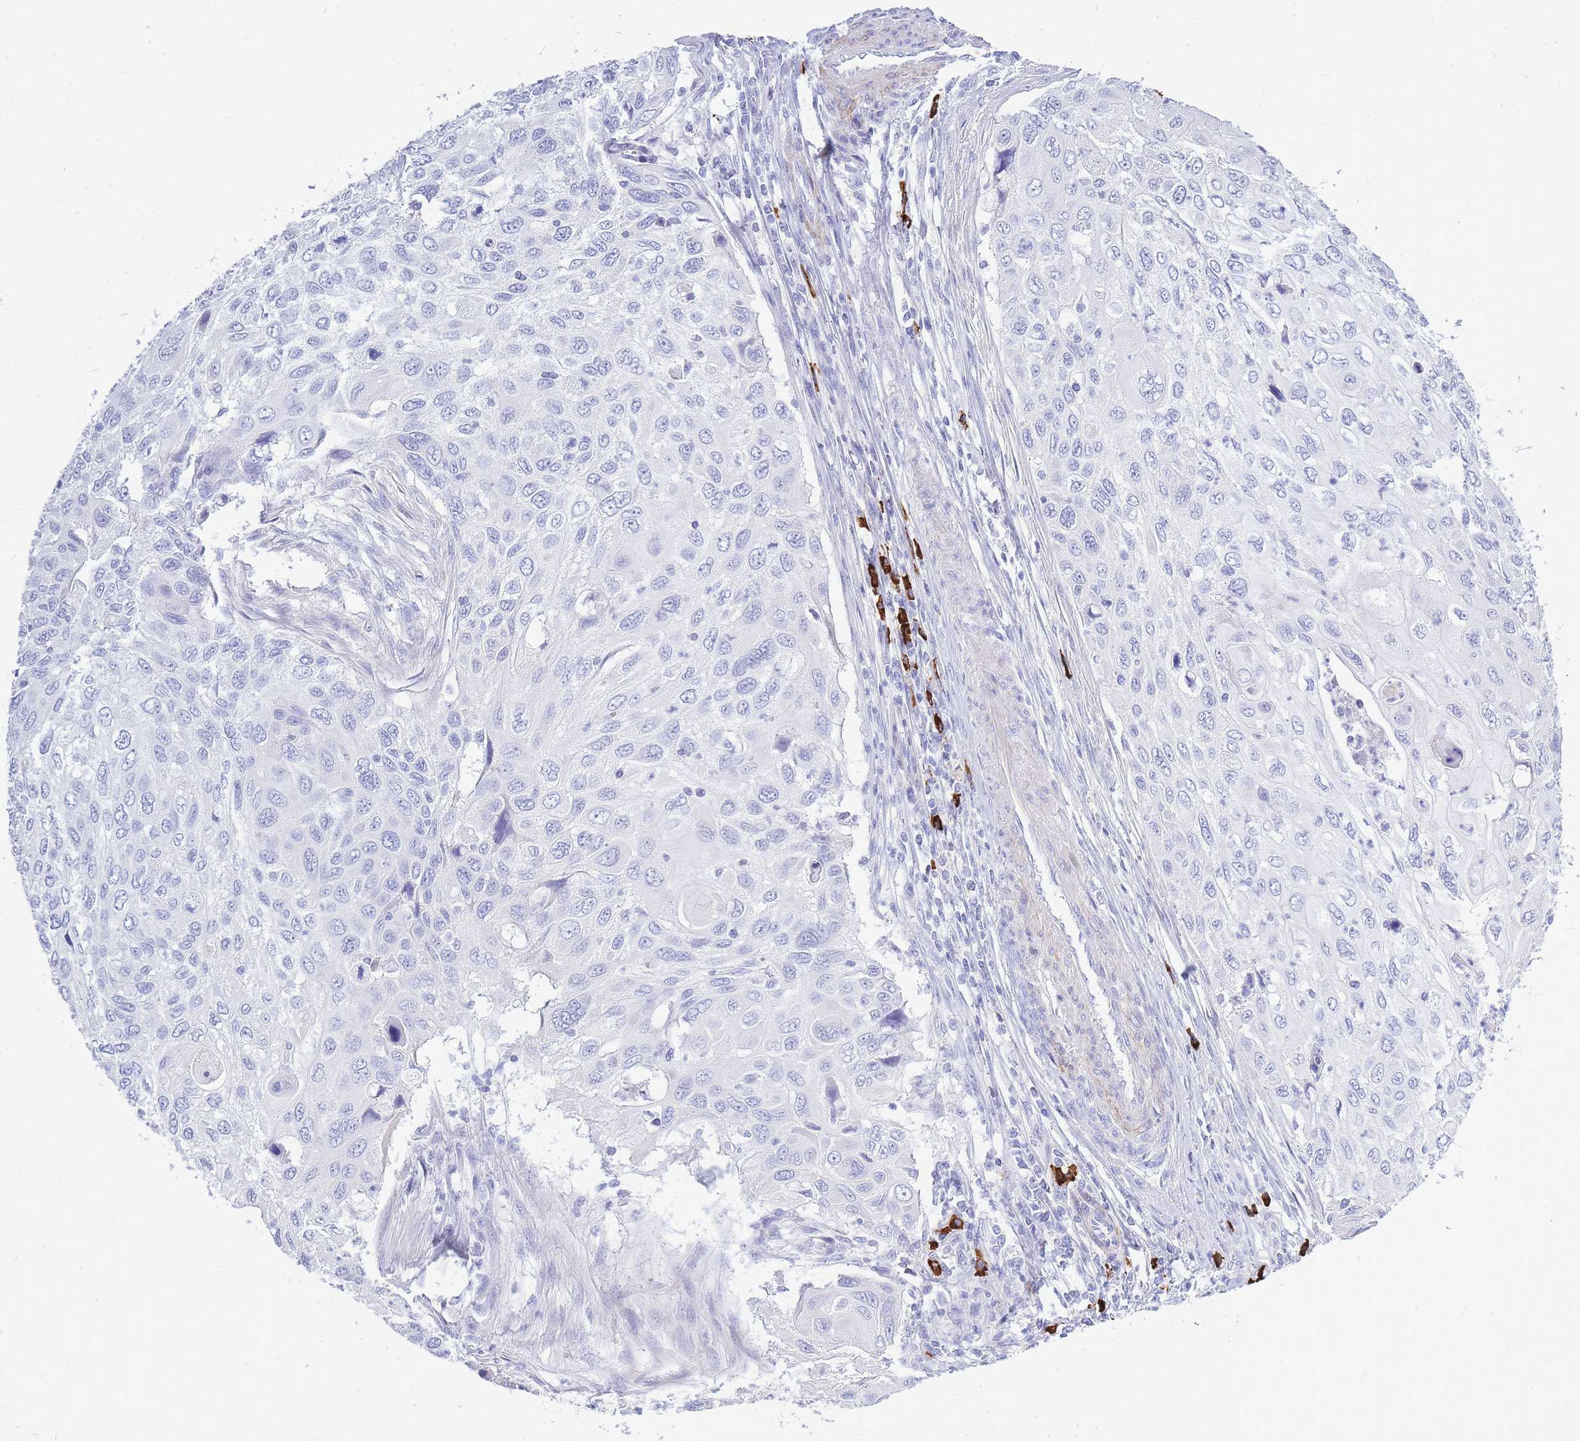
{"staining": {"intensity": "negative", "quantity": "none", "location": "none"}, "tissue": "cervical cancer", "cell_type": "Tumor cells", "image_type": "cancer", "snomed": [{"axis": "morphology", "description": "Squamous cell carcinoma, NOS"}, {"axis": "topography", "description": "Cervix"}], "caption": "There is no significant expression in tumor cells of cervical cancer (squamous cell carcinoma).", "gene": "ZFP62", "patient": {"sex": "female", "age": 70}}